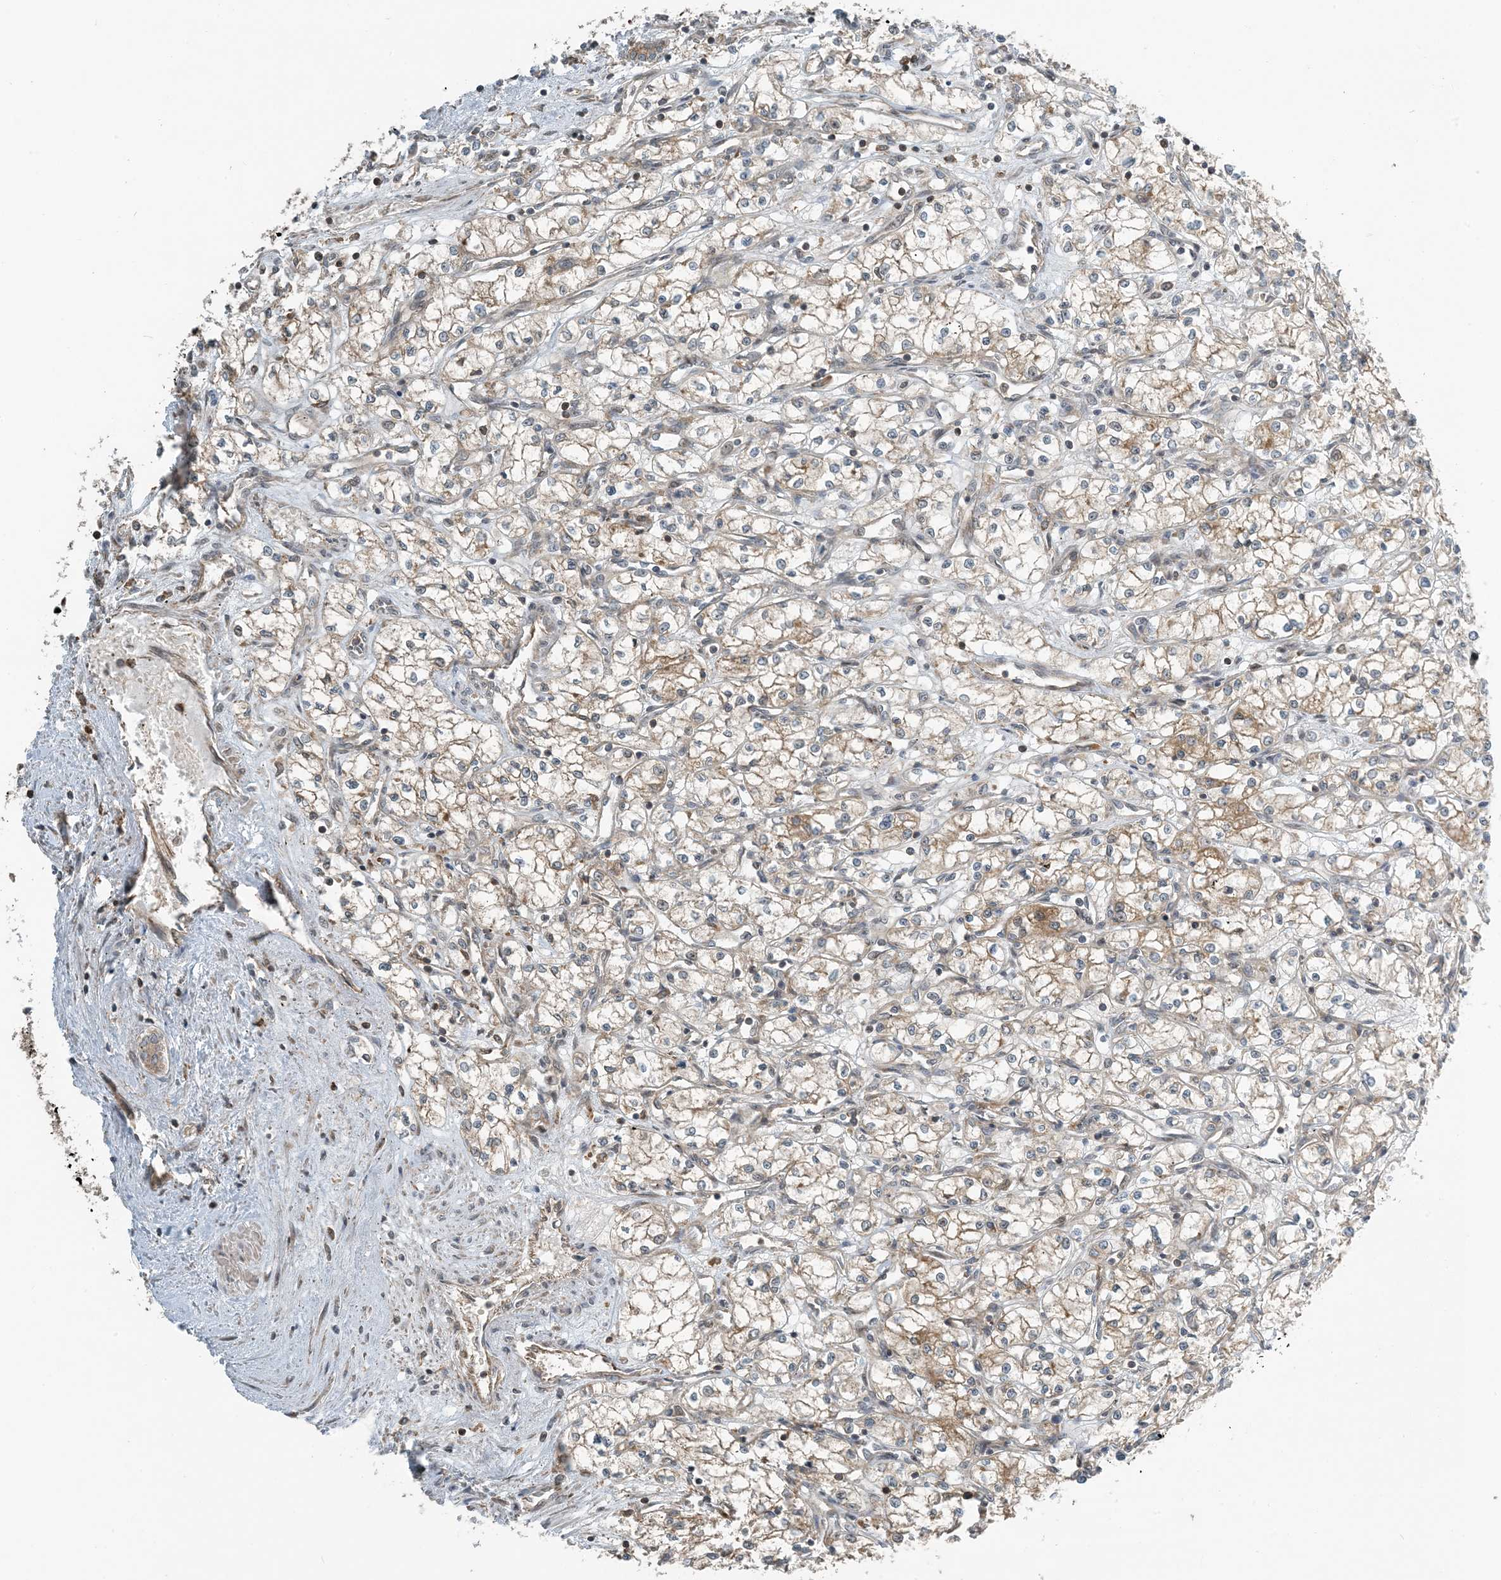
{"staining": {"intensity": "moderate", "quantity": "25%-75%", "location": "cytoplasmic/membranous"}, "tissue": "renal cancer", "cell_type": "Tumor cells", "image_type": "cancer", "snomed": [{"axis": "morphology", "description": "Adenocarcinoma, NOS"}, {"axis": "topography", "description": "Kidney"}], "caption": "The immunohistochemical stain shows moderate cytoplasmic/membranous expression in tumor cells of renal cancer (adenocarcinoma) tissue. Using DAB (brown) and hematoxylin (blue) stains, captured at high magnification using brightfield microscopy.", "gene": "ZBTB3", "patient": {"sex": "male", "age": 59}}